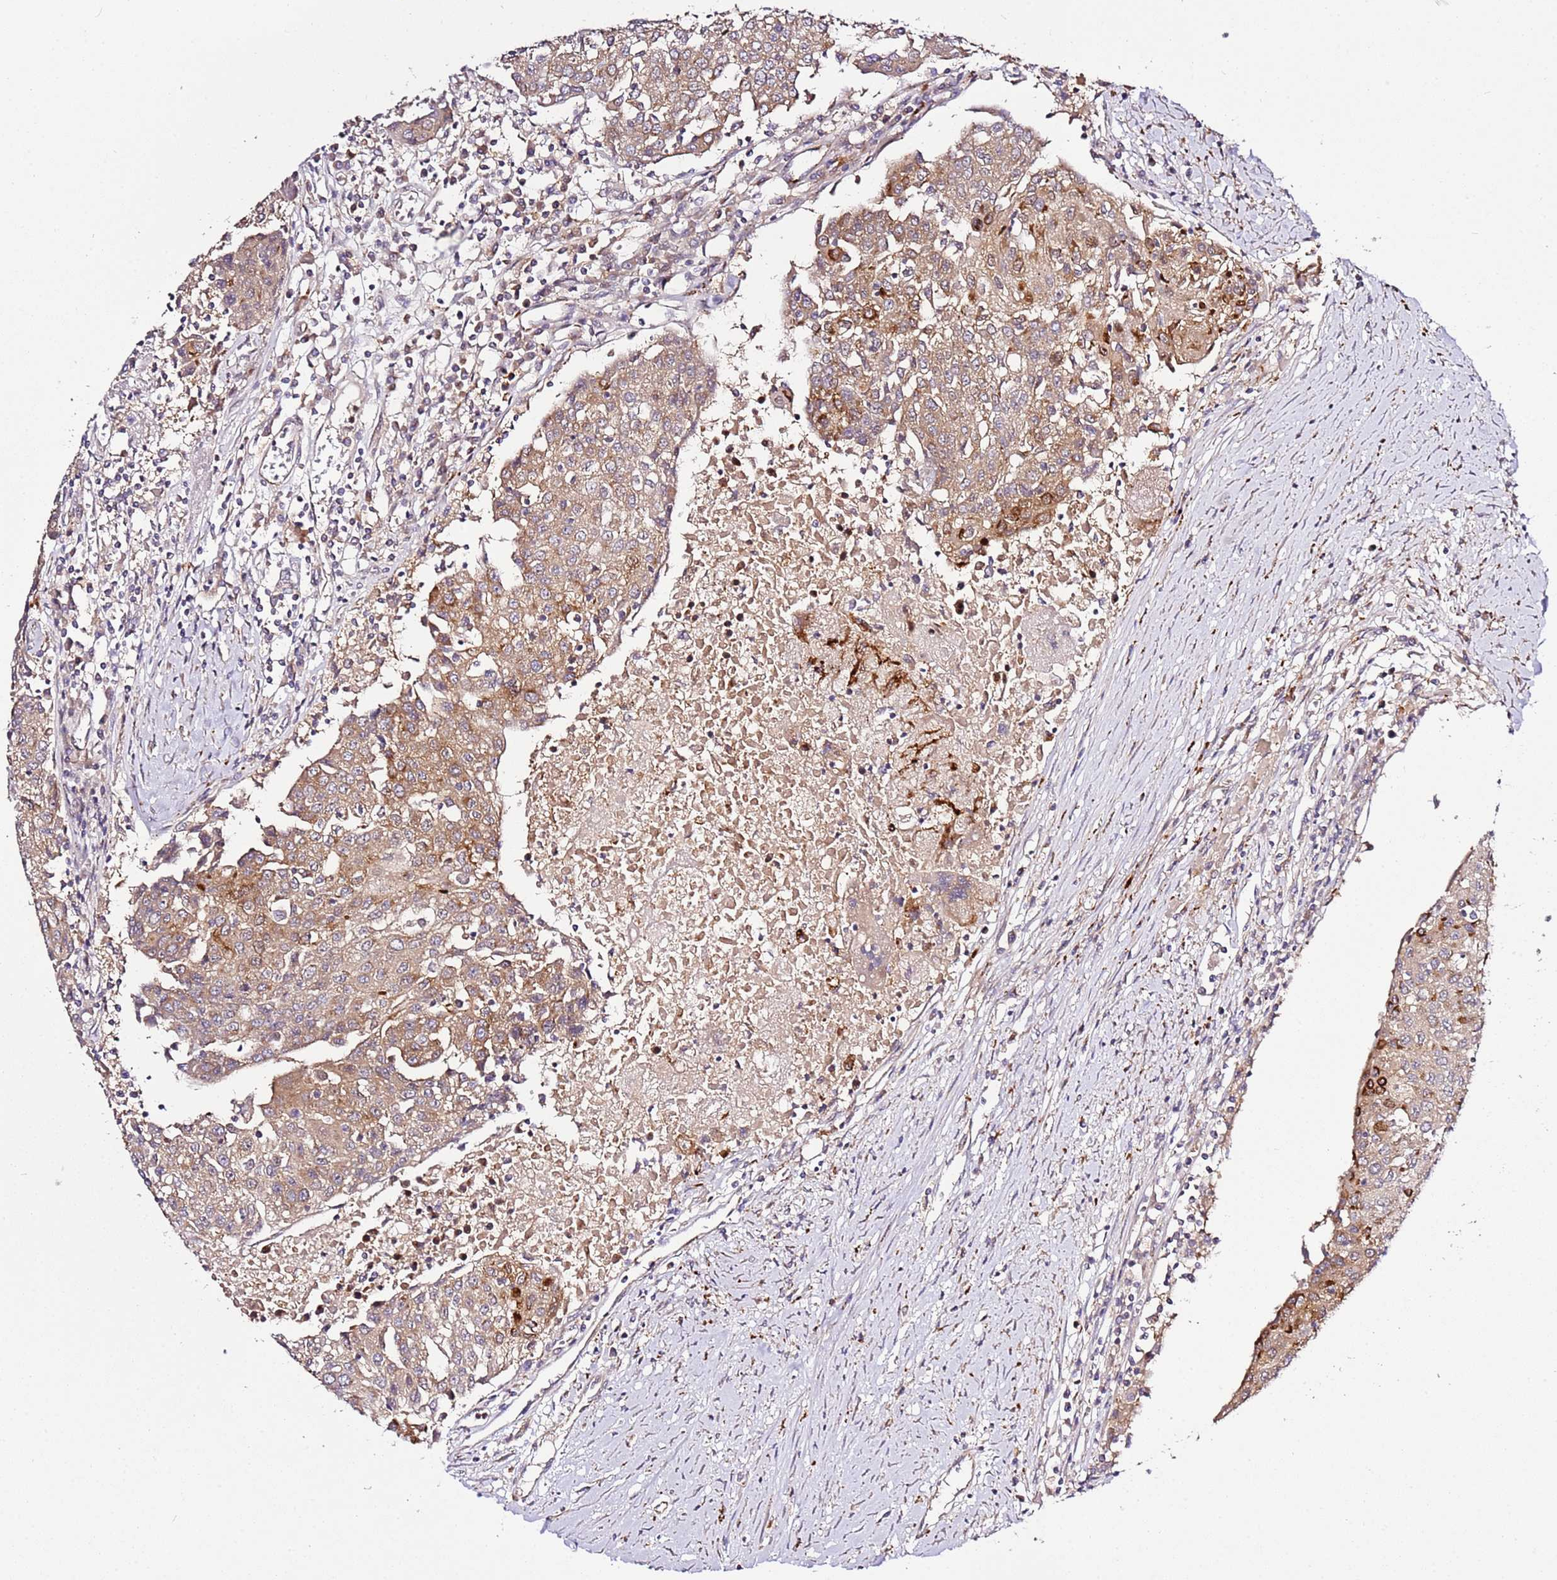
{"staining": {"intensity": "moderate", "quantity": ">75%", "location": "cytoplasmic/membranous"}, "tissue": "urothelial cancer", "cell_type": "Tumor cells", "image_type": "cancer", "snomed": [{"axis": "morphology", "description": "Urothelial carcinoma, High grade"}, {"axis": "topography", "description": "Urinary bladder"}], "caption": "Approximately >75% of tumor cells in human urothelial cancer demonstrate moderate cytoplasmic/membranous protein positivity as visualized by brown immunohistochemical staining.", "gene": "PVRIG", "patient": {"sex": "female", "age": 85}}